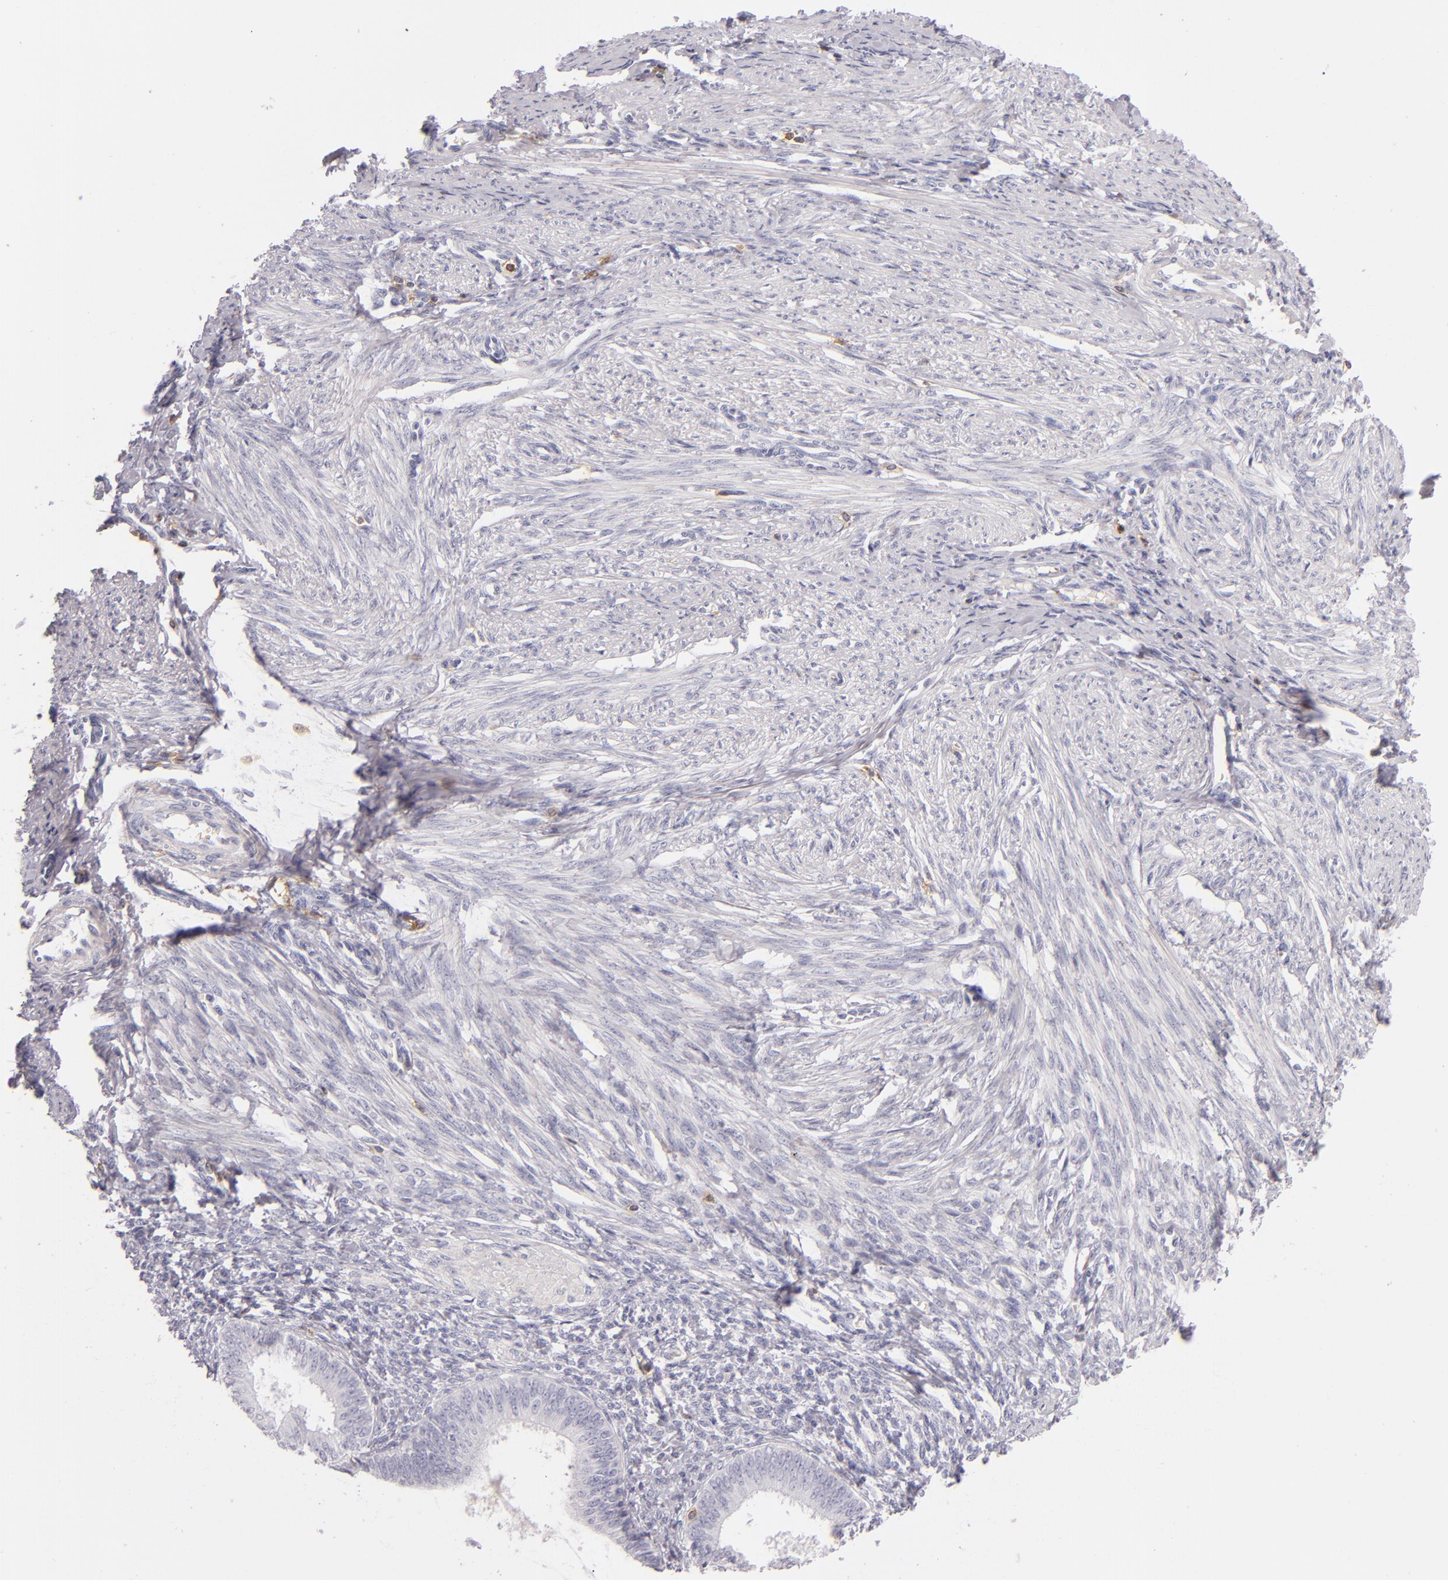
{"staining": {"intensity": "negative", "quantity": "none", "location": "none"}, "tissue": "endometrial cancer", "cell_type": "Tumor cells", "image_type": "cancer", "snomed": [{"axis": "morphology", "description": "Adenocarcinoma, NOS"}, {"axis": "topography", "description": "Endometrium"}], "caption": "Immunohistochemistry (IHC) histopathology image of adenocarcinoma (endometrial) stained for a protein (brown), which shows no staining in tumor cells.", "gene": "LAT", "patient": {"sex": "female", "age": 63}}